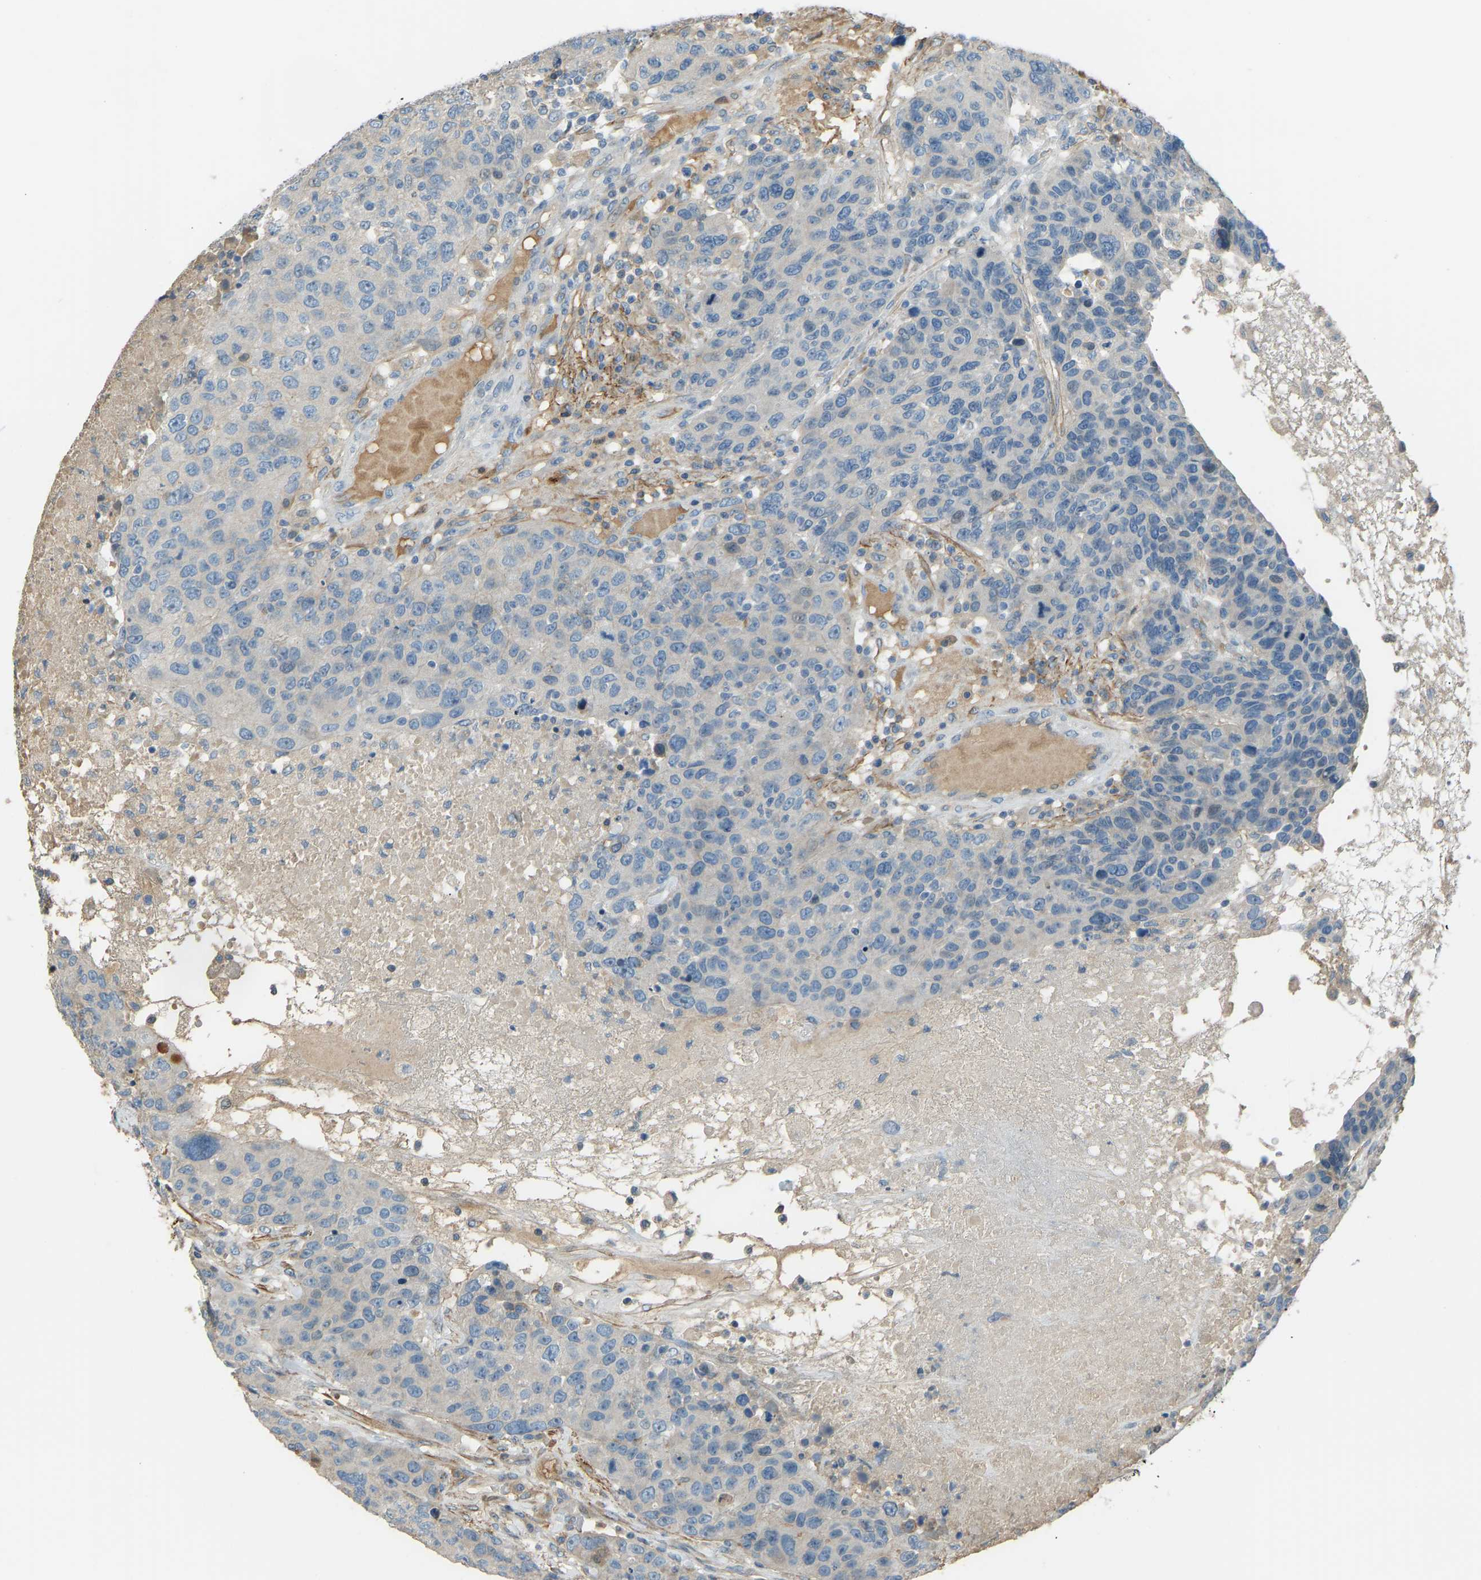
{"staining": {"intensity": "negative", "quantity": "none", "location": "none"}, "tissue": "breast cancer", "cell_type": "Tumor cells", "image_type": "cancer", "snomed": [{"axis": "morphology", "description": "Duct carcinoma"}, {"axis": "topography", "description": "Breast"}], "caption": "Protein analysis of breast cancer (intraductal carcinoma) exhibits no significant expression in tumor cells.", "gene": "FBLN2", "patient": {"sex": "female", "age": 37}}